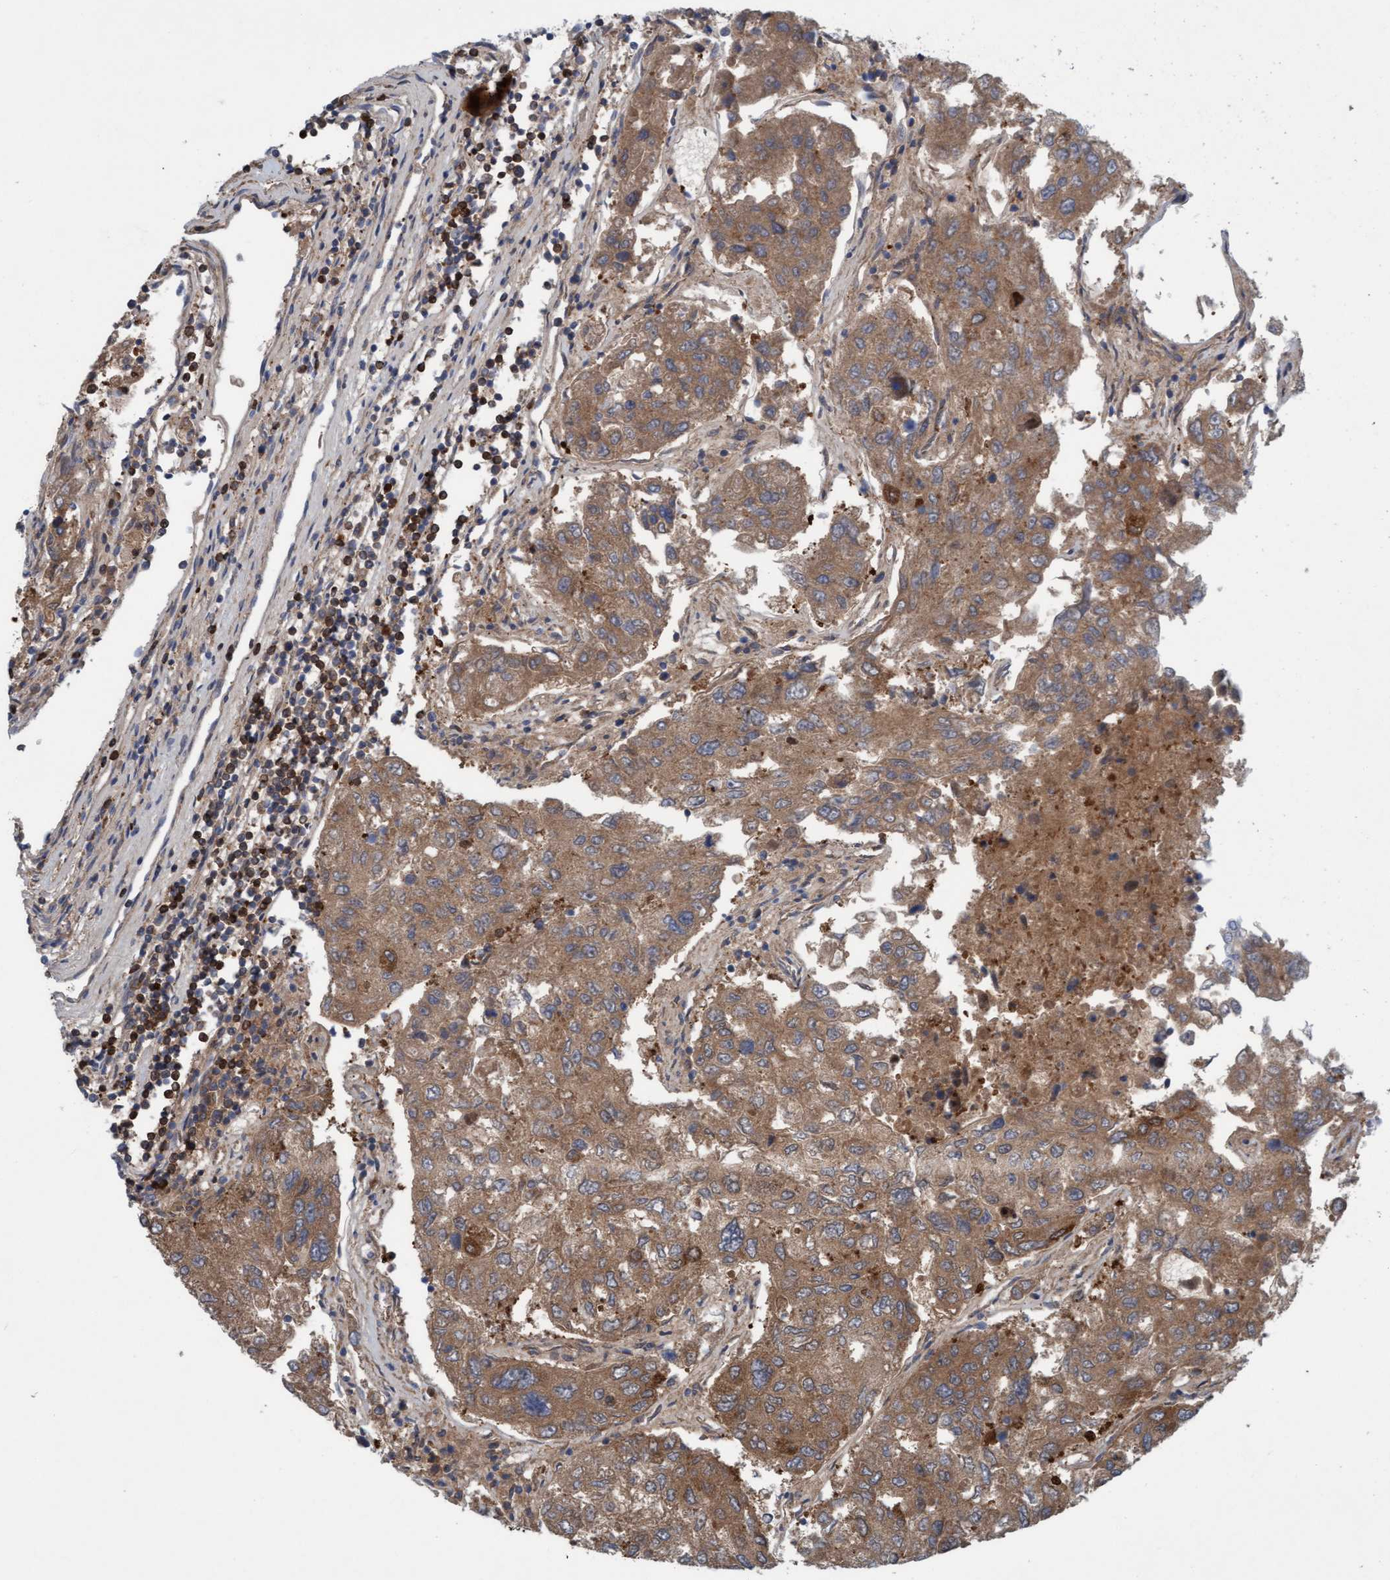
{"staining": {"intensity": "moderate", "quantity": ">75%", "location": "cytoplasmic/membranous"}, "tissue": "urothelial cancer", "cell_type": "Tumor cells", "image_type": "cancer", "snomed": [{"axis": "morphology", "description": "Urothelial carcinoma, High grade"}, {"axis": "topography", "description": "Lymph node"}, {"axis": "topography", "description": "Urinary bladder"}], "caption": "Urothelial carcinoma (high-grade) was stained to show a protein in brown. There is medium levels of moderate cytoplasmic/membranous expression in about >75% of tumor cells. (Stains: DAB in brown, nuclei in blue, Microscopy: brightfield microscopy at high magnification).", "gene": "KLHL25", "patient": {"sex": "male", "age": 51}}